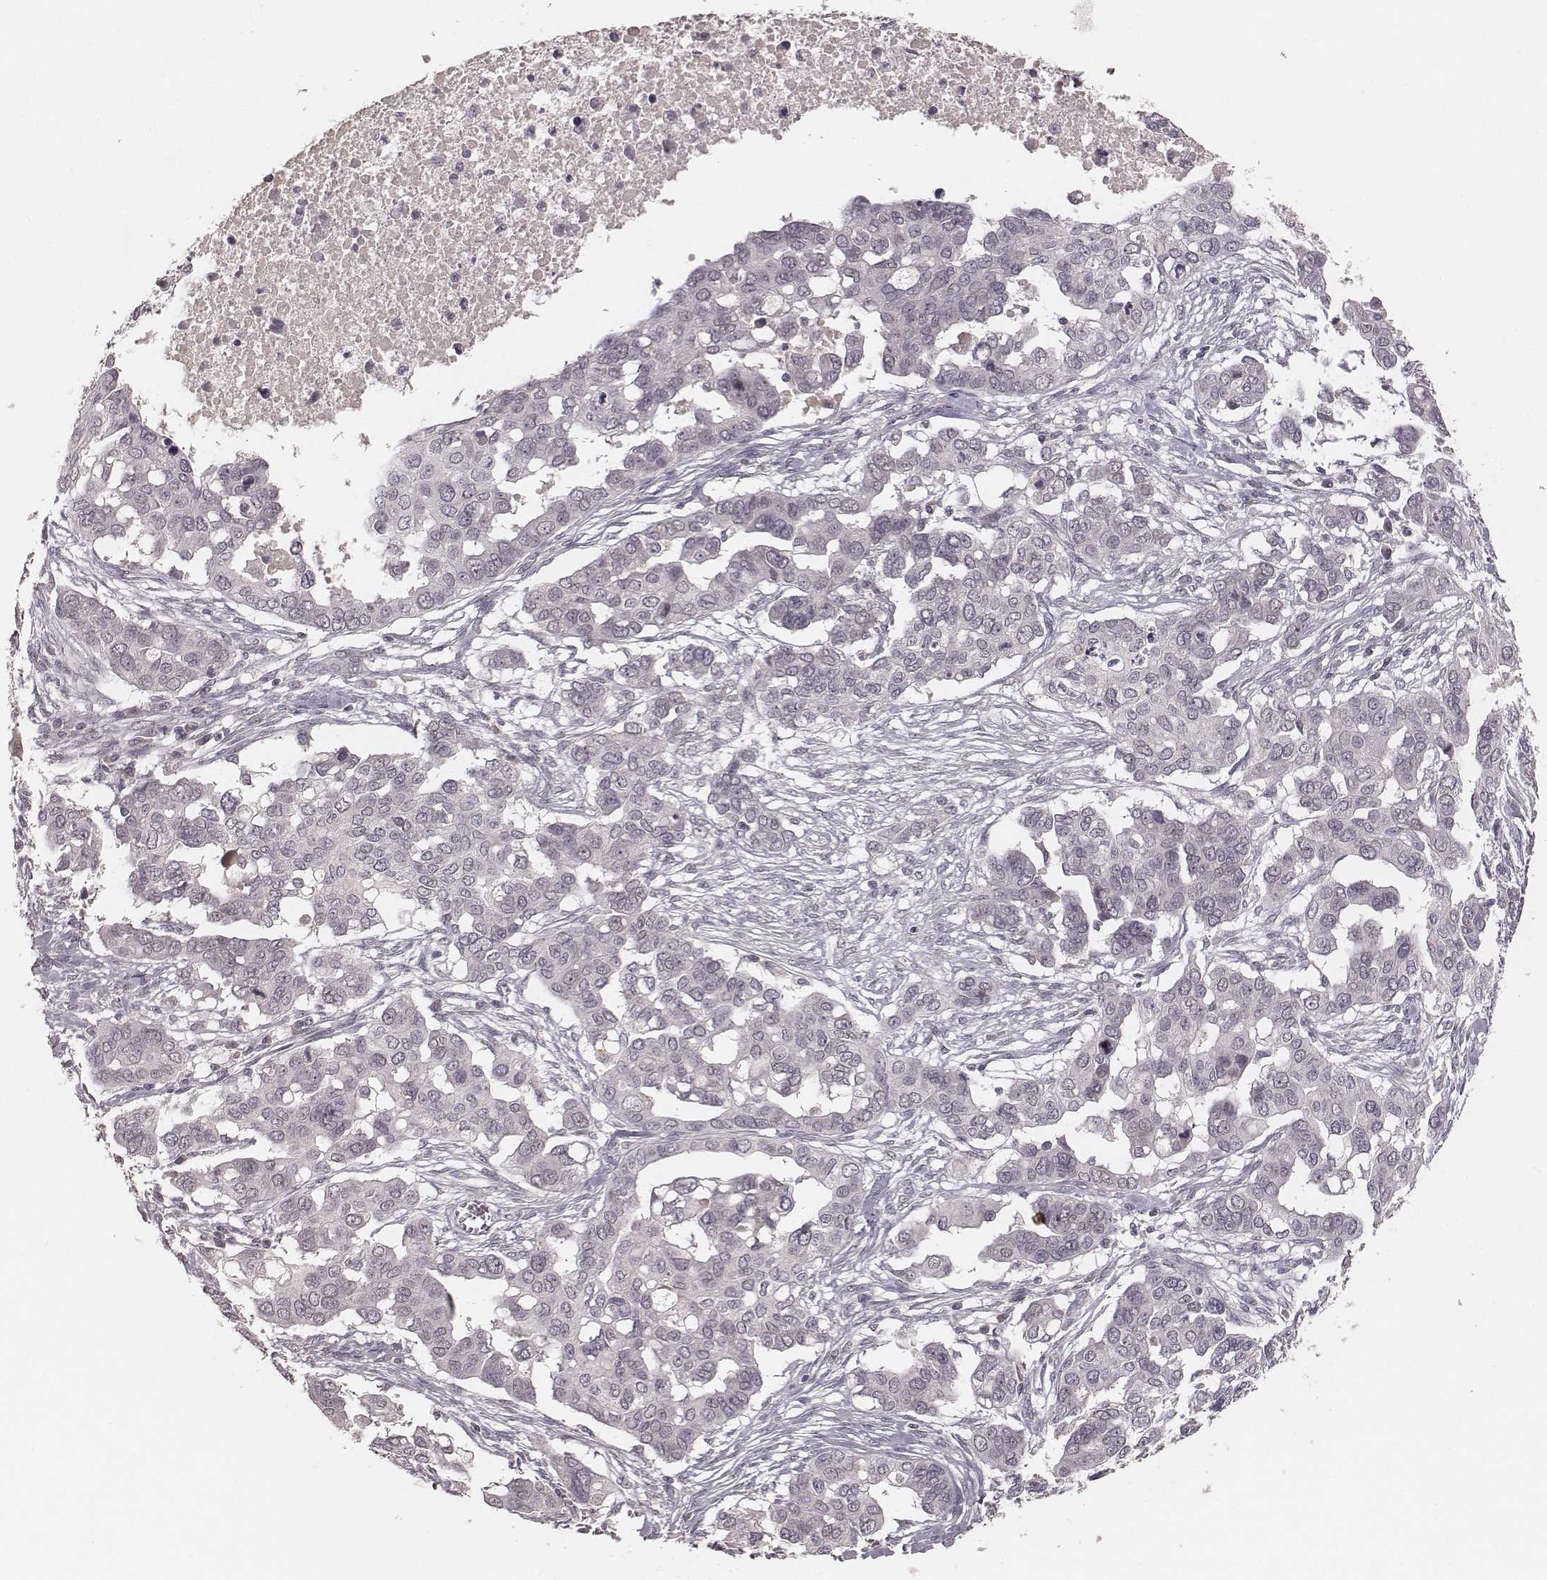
{"staining": {"intensity": "negative", "quantity": "none", "location": "none"}, "tissue": "ovarian cancer", "cell_type": "Tumor cells", "image_type": "cancer", "snomed": [{"axis": "morphology", "description": "Carcinoma, endometroid"}, {"axis": "topography", "description": "Ovary"}], "caption": "DAB (3,3'-diaminobenzidine) immunohistochemical staining of human ovarian cancer (endometroid carcinoma) reveals no significant expression in tumor cells. (IHC, brightfield microscopy, high magnification).", "gene": "LY6K", "patient": {"sex": "female", "age": 78}}